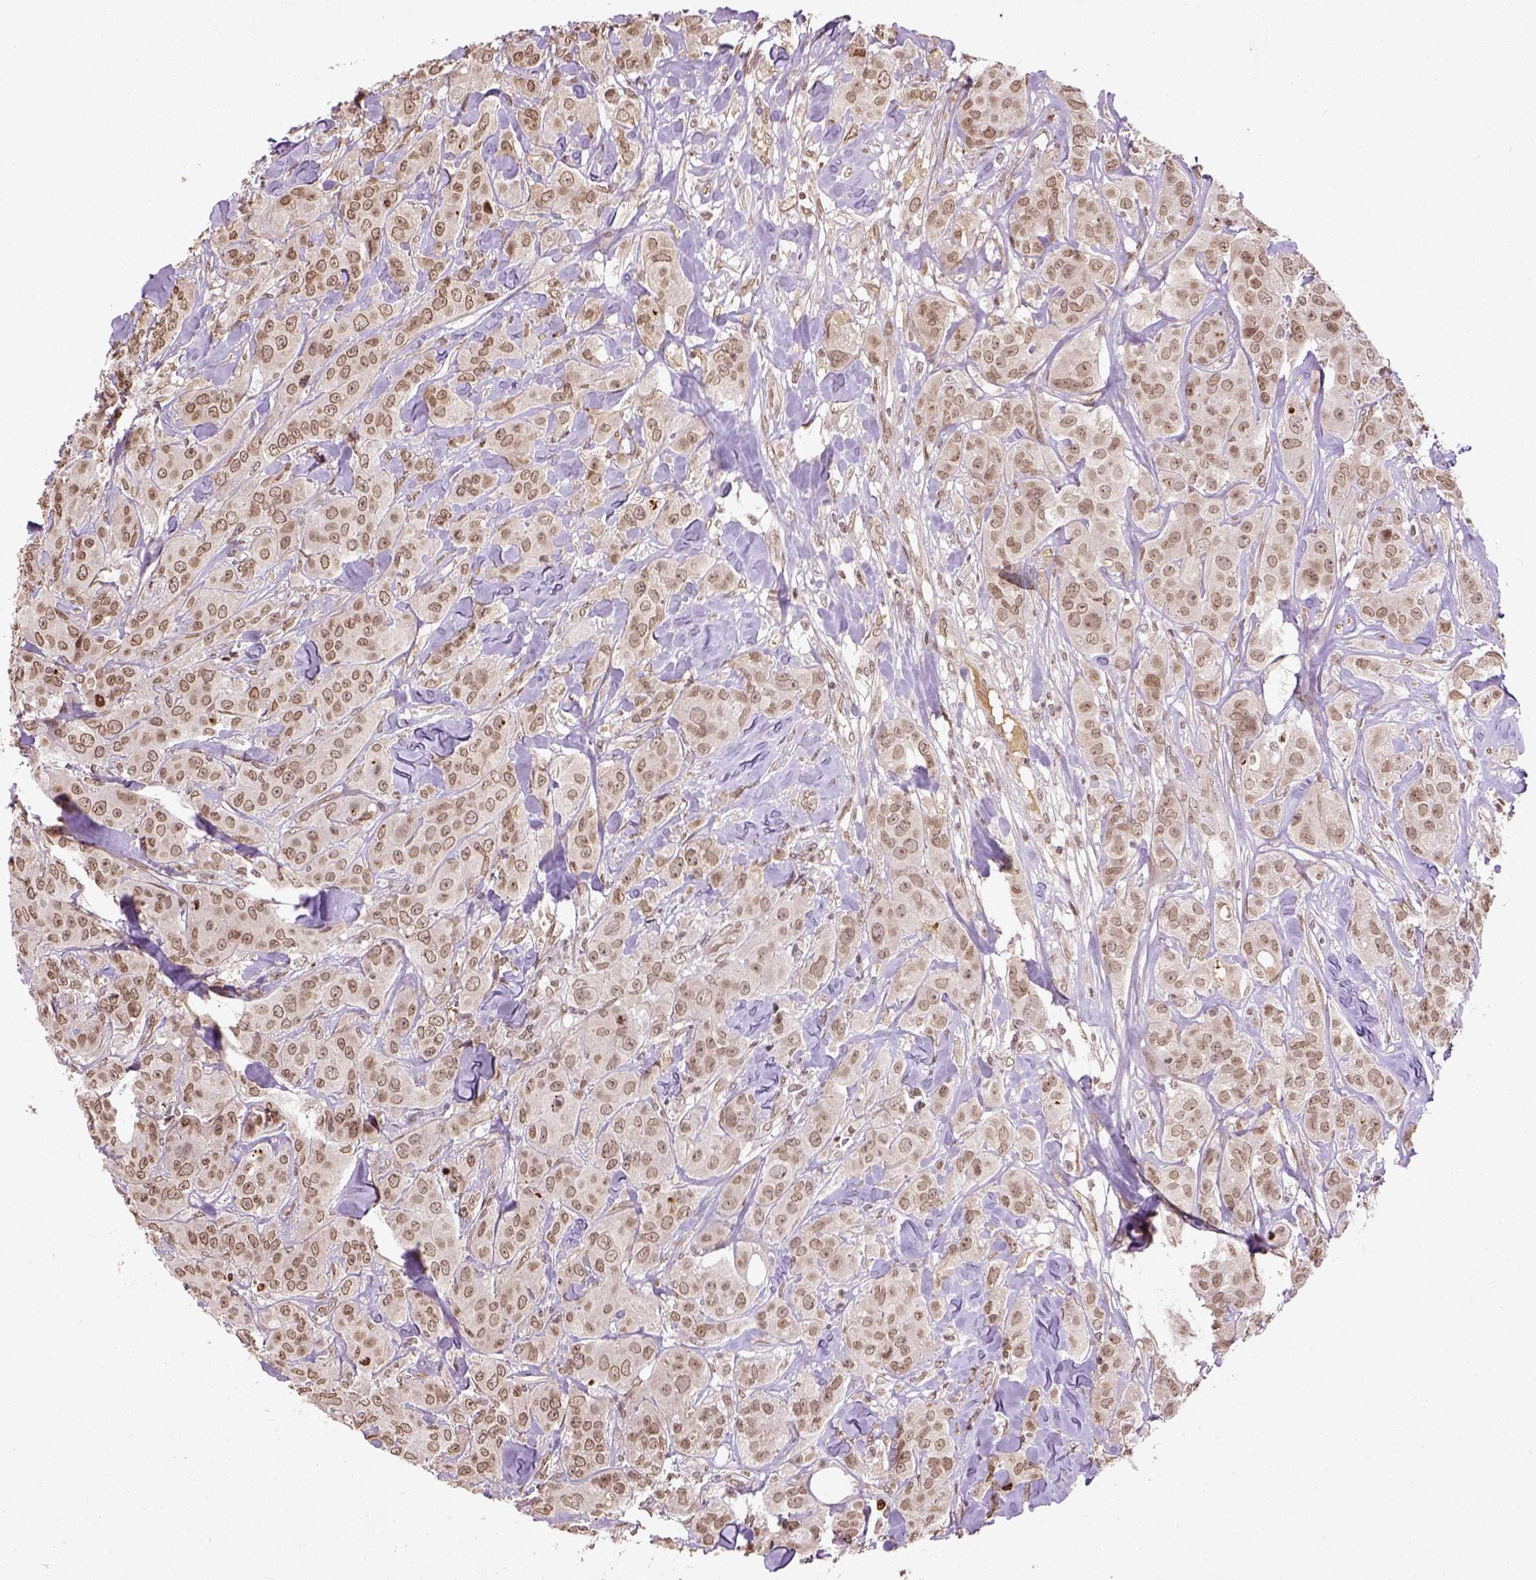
{"staining": {"intensity": "moderate", "quantity": ">75%", "location": "nuclear"}, "tissue": "breast cancer", "cell_type": "Tumor cells", "image_type": "cancer", "snomed": [{"axis": "morphology", "description": "Duct carcinoma"}, {"axis": "topography", "description": "Breast"}], "caption": "This is a photomicrograph of immunohistochemistry staining of breast invasive ductal carcinoma, which shows moderate positivity in the nuclear of tumor cells.", "gene": "BANF1", "patient": {"sex": "female", "age": 43}}